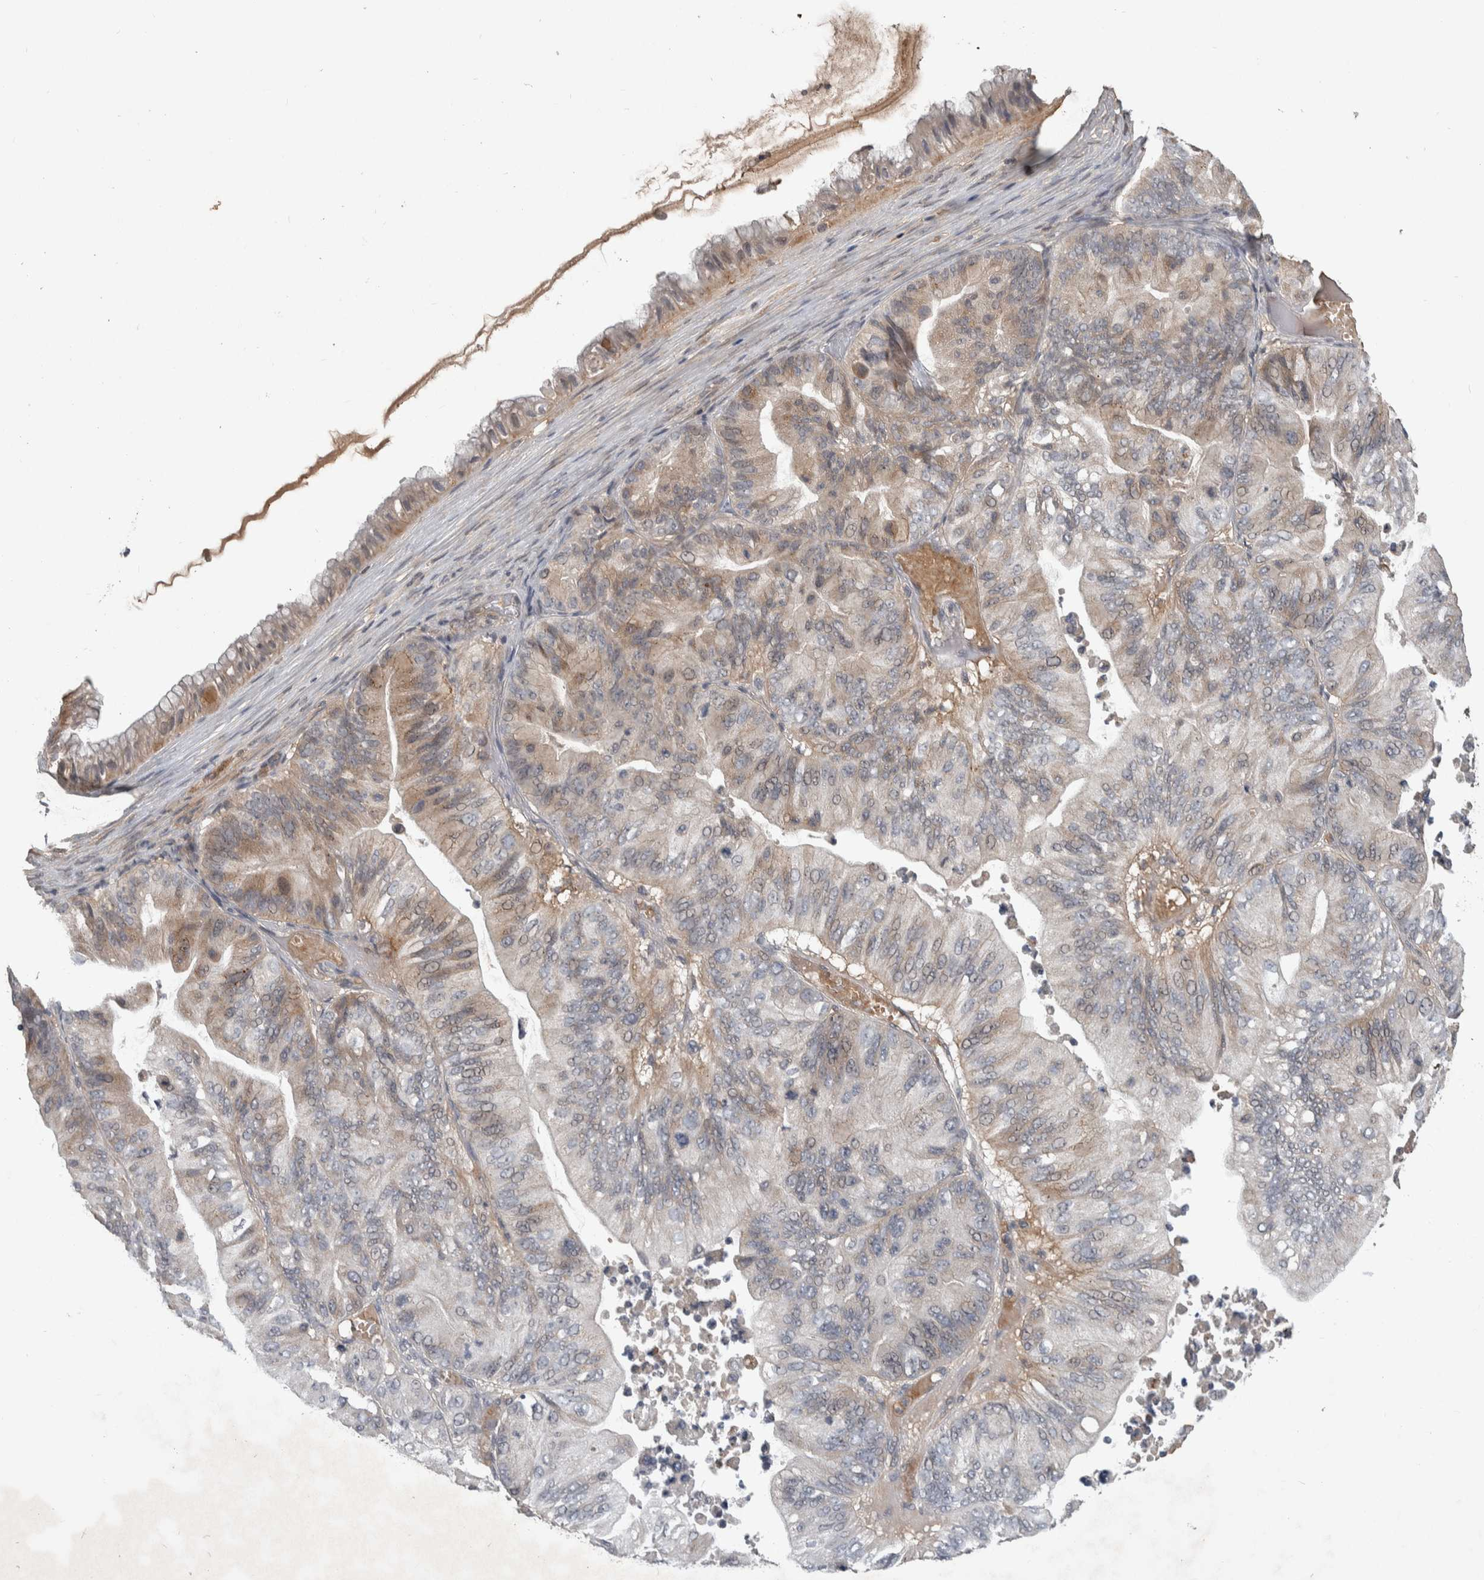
{"staining": {"intensity": "weak", "quantity": "<25%", "location": "cytoplasmic/membranous"}, "tissue": "ovarian cancer", "cell_type": "Tumor cells", "image_type": "cancer", "snomed": [{"axis": "morphology", "description": "Cystadenocarcinoma, mucinous, NOS"}, {"axis": "topography", "description": "Ovary"}], "caption": "Tumor cells show no significant positivity in ovarian cancer (mucinous cystadenocarcinoma). (DAB immunohistochemistry with hematoxylin counter stain).", "gene": "CHRM3", "patient": {"sex": "female", "age": 61}}